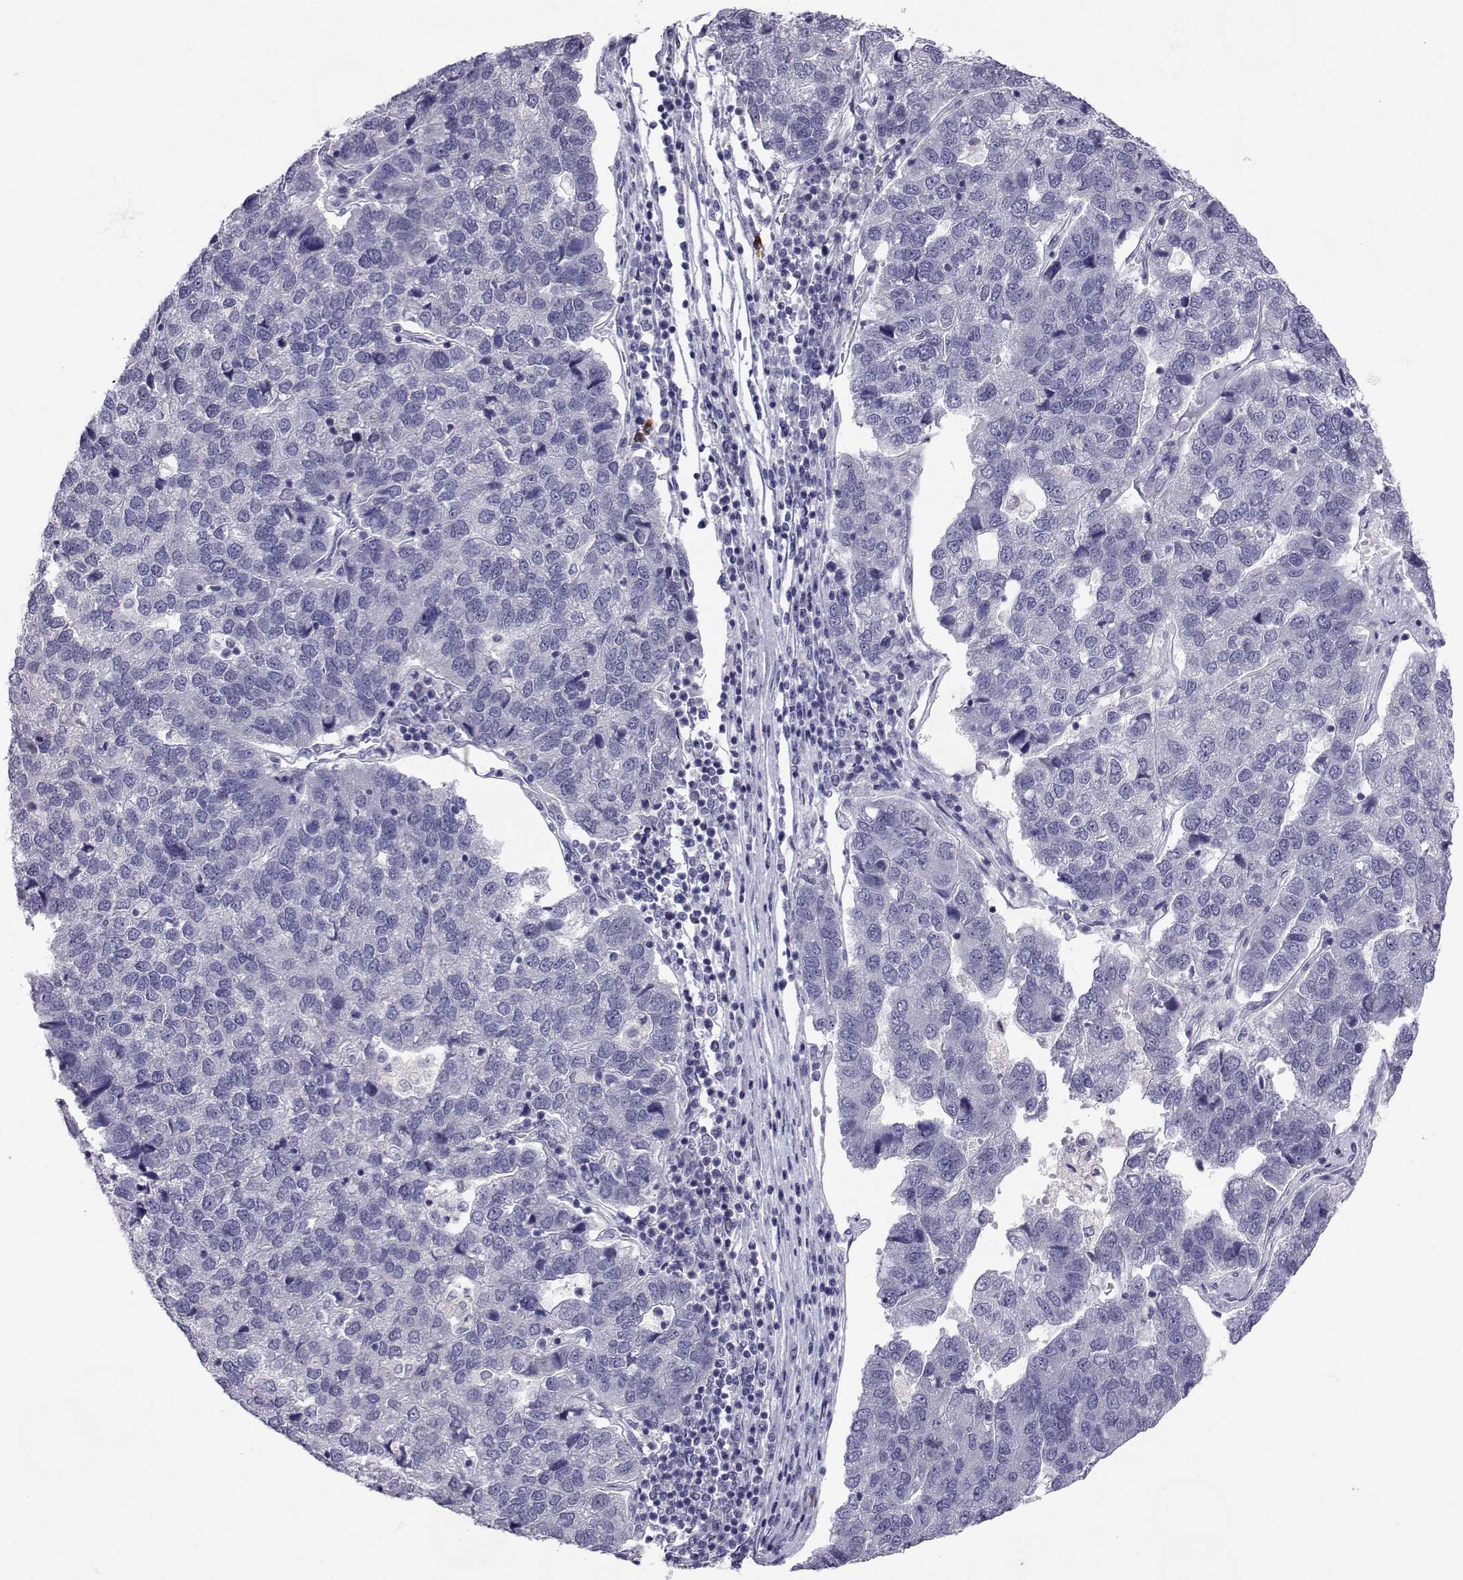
{"staining": {"intensity": "negative", "quantity": "none", "location": "none"}, "tissue": "pancreatic cancer", "cell_type": "Tumor cells", "image_type": "cancer", "snomed": [{"axis": "morphology", "description": "Adenocarcinoma, NOS"}, {"axis": "topography", "description": "Pancreas"}], "caption": "The immunohistochemistry image has no significant positivity in tumor cells of pancreatic adenocarcinoma tissue.", "gene": "SLC6A3", "patient": {"sex": "female", "age": 61}}